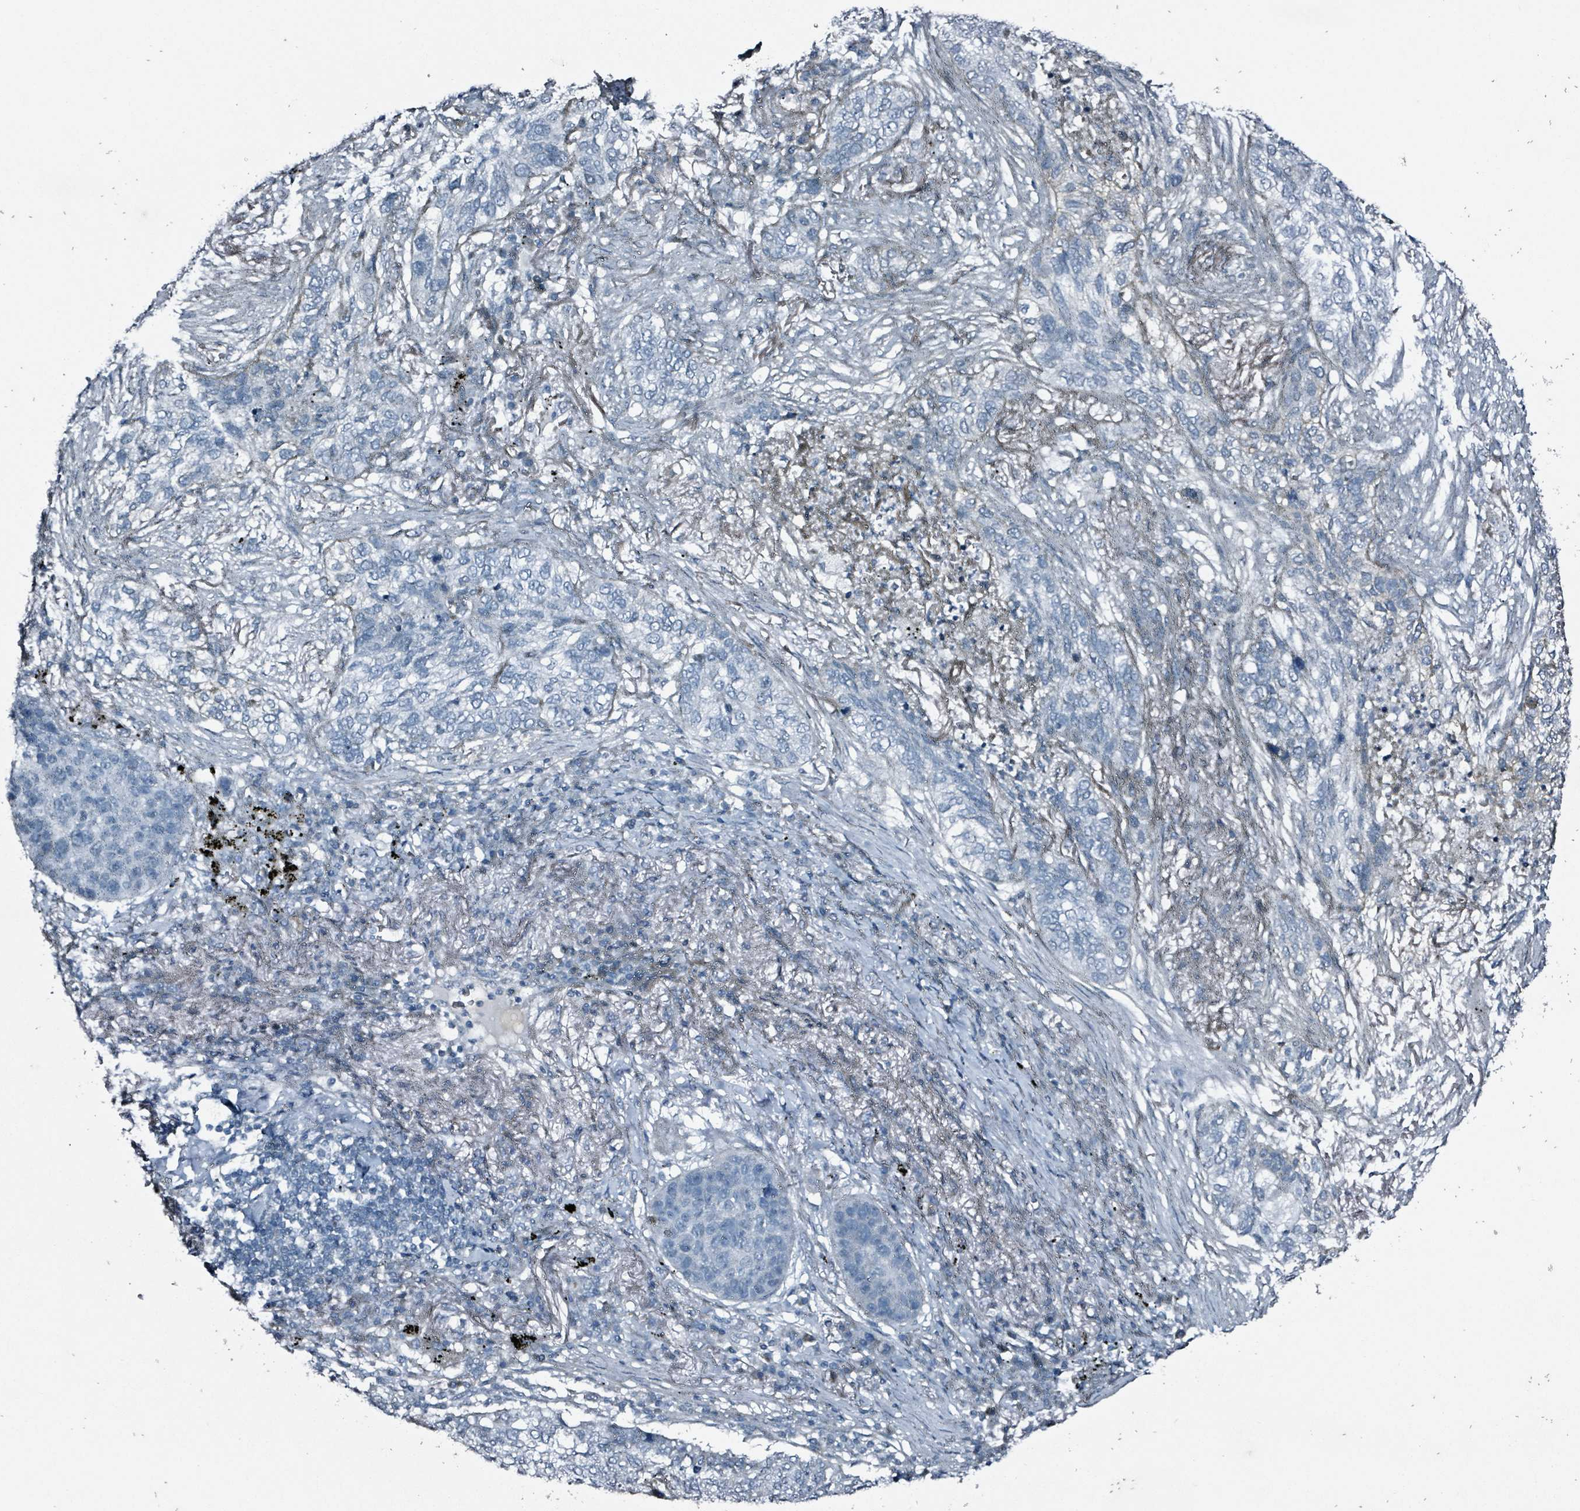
{"staining": {"intensity": "negative", "quantity": "none", "location": "none"}, "tissue": "lung cancer", "cell_type": "Tumor cells", "image_type": "cancer", "snomed": [{"axis": "morphology", "description": "Squamous cell carcinoma, NOS"}, {"axis": "topography", "description": "Lung"}], "caption": "An immunohistochemistry image of squamous cell carcinoma (lung) is shown. There is no staining in tumor cells of squamous cell carcinoma (lung).", "gene": "CA9", "patient": {"sex": "female", "age": 63}}